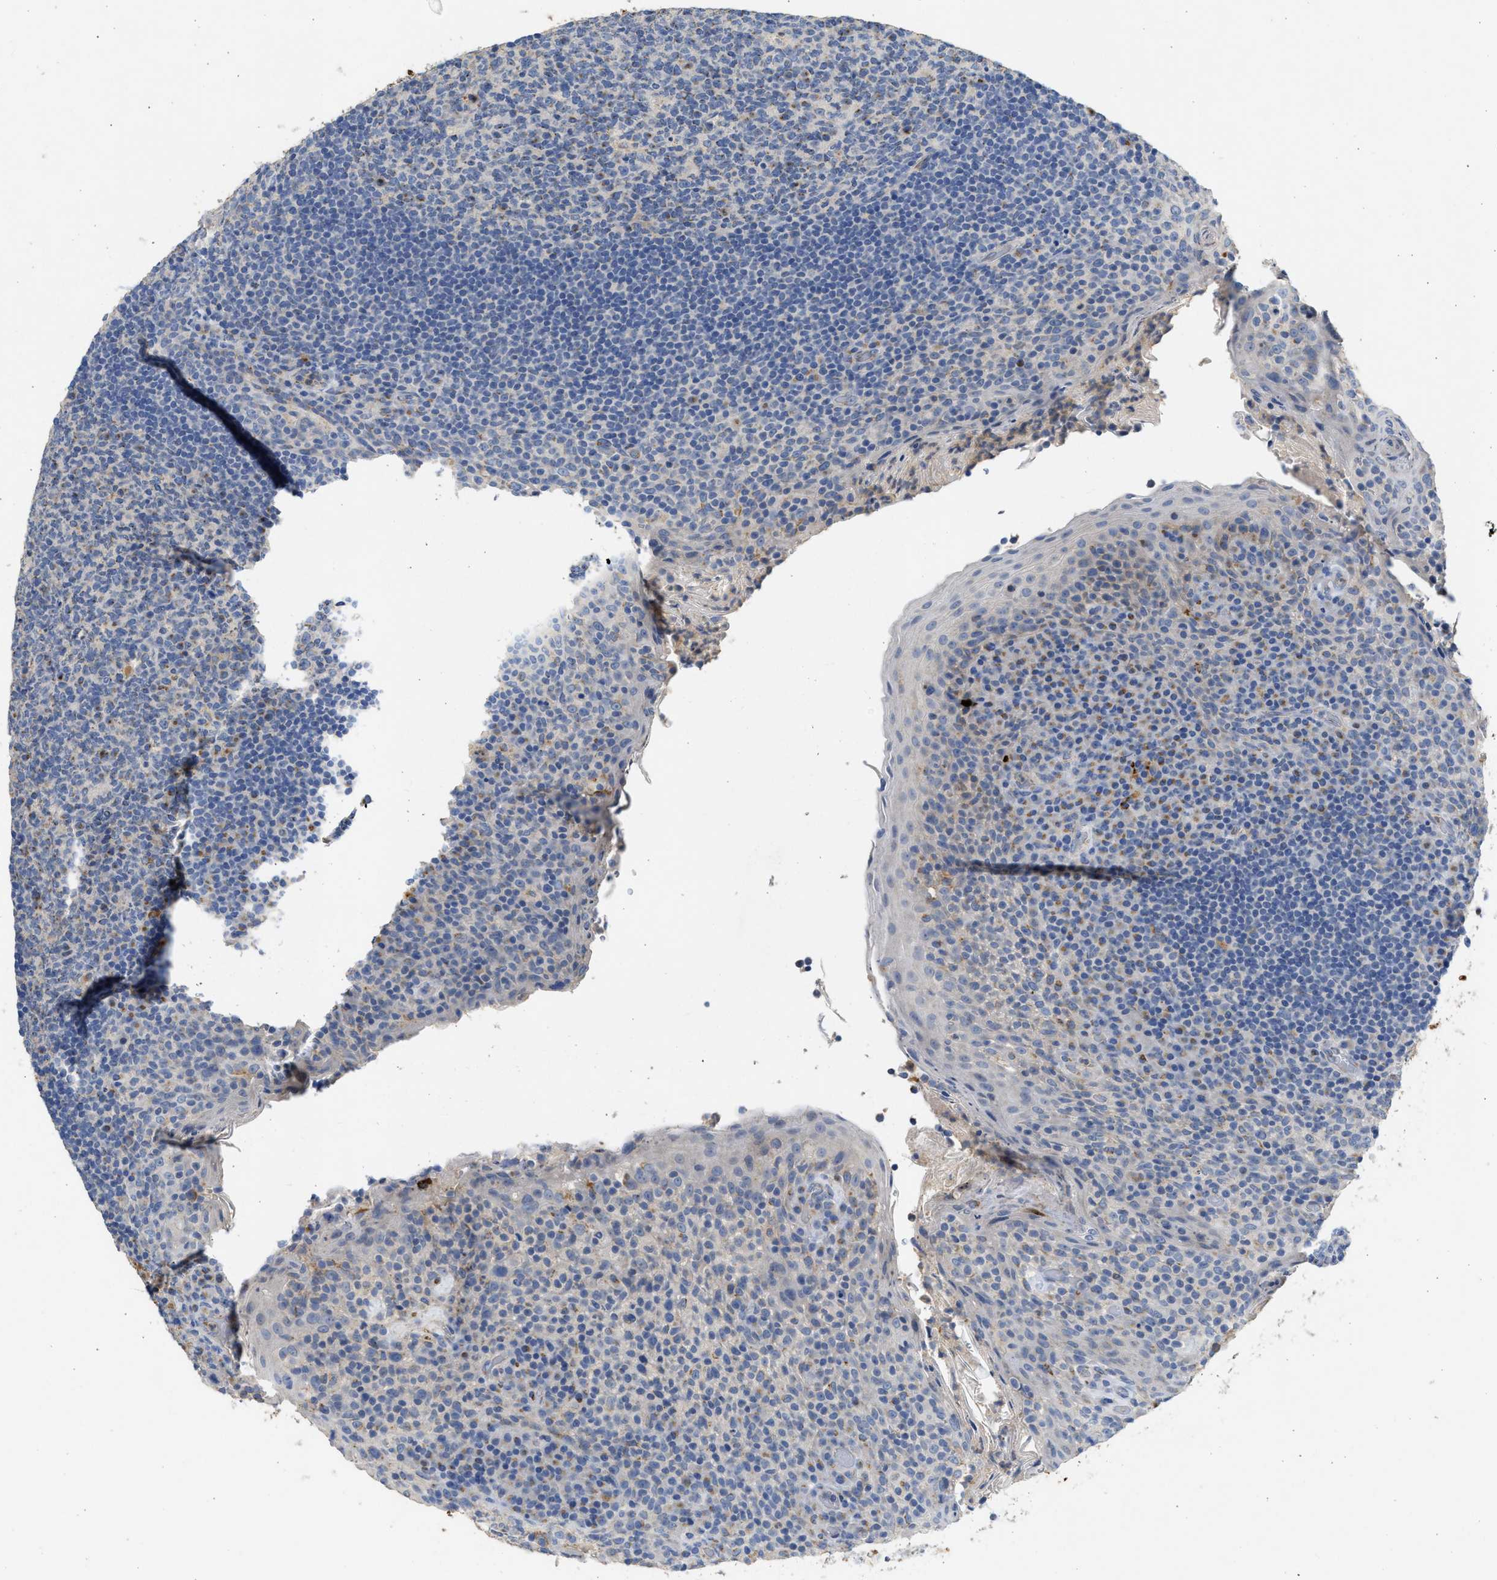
{"staining": {"intensity": "moderate", "quantity": "<25%", "location": "cytoplasmic/membranous"}, "tissue": "tonsil", "cell_type": "Germinal center cells", "image_type": "normal", "snomed": [{"axis": "morphology", "description": "Normal tissue, NOS"}, {"axis": "topography", "description": "Tonsil"}], "caption": "Immunohistochemistry (IHC) of benign human tonsil reveals low levels of moderate cytoplasmic/membranous positivity in about <25% of germinal center cells.", "gene": "IPO8", "patient": {"sex": "male", "age": 17}}